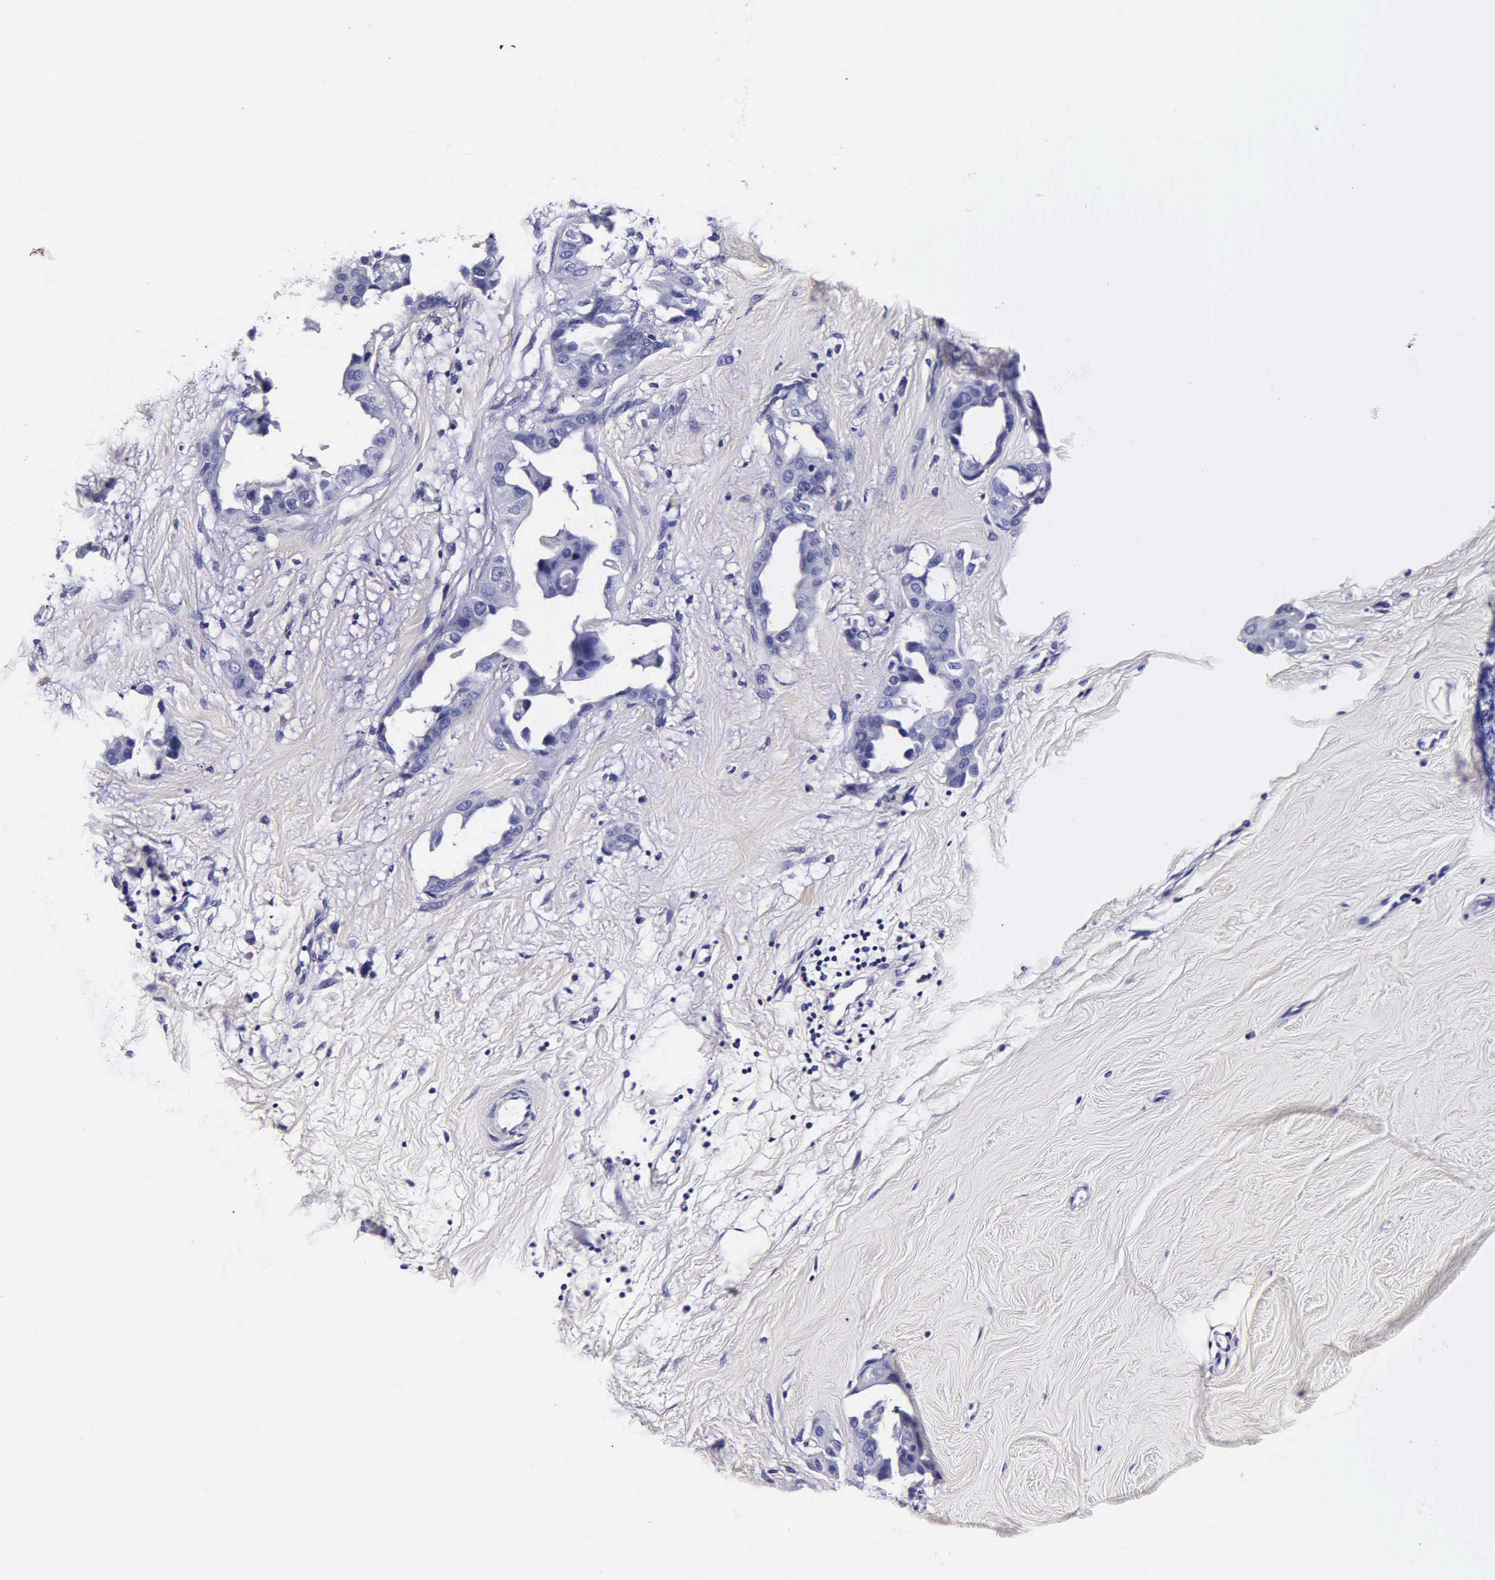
{"staining": {"intensity": "negative", "quantity": "none", "location": "none"}, "tissue": "breast cancer", "cell_type": "Tumor cells", "image_type": "cancer", "snomed": [{"axis": "morphology", "description": "Duct carcinoma"}, {"axis": "topography", "description": "Breast"}], "caption": "High power microscopy micrograph of an immunohistochemistry (IHC) histopathology image of breast cancer, revealing no significant staining in tumor cells.", "gene": "IAPP", "patient": {"sex": "female", "age": 40}}